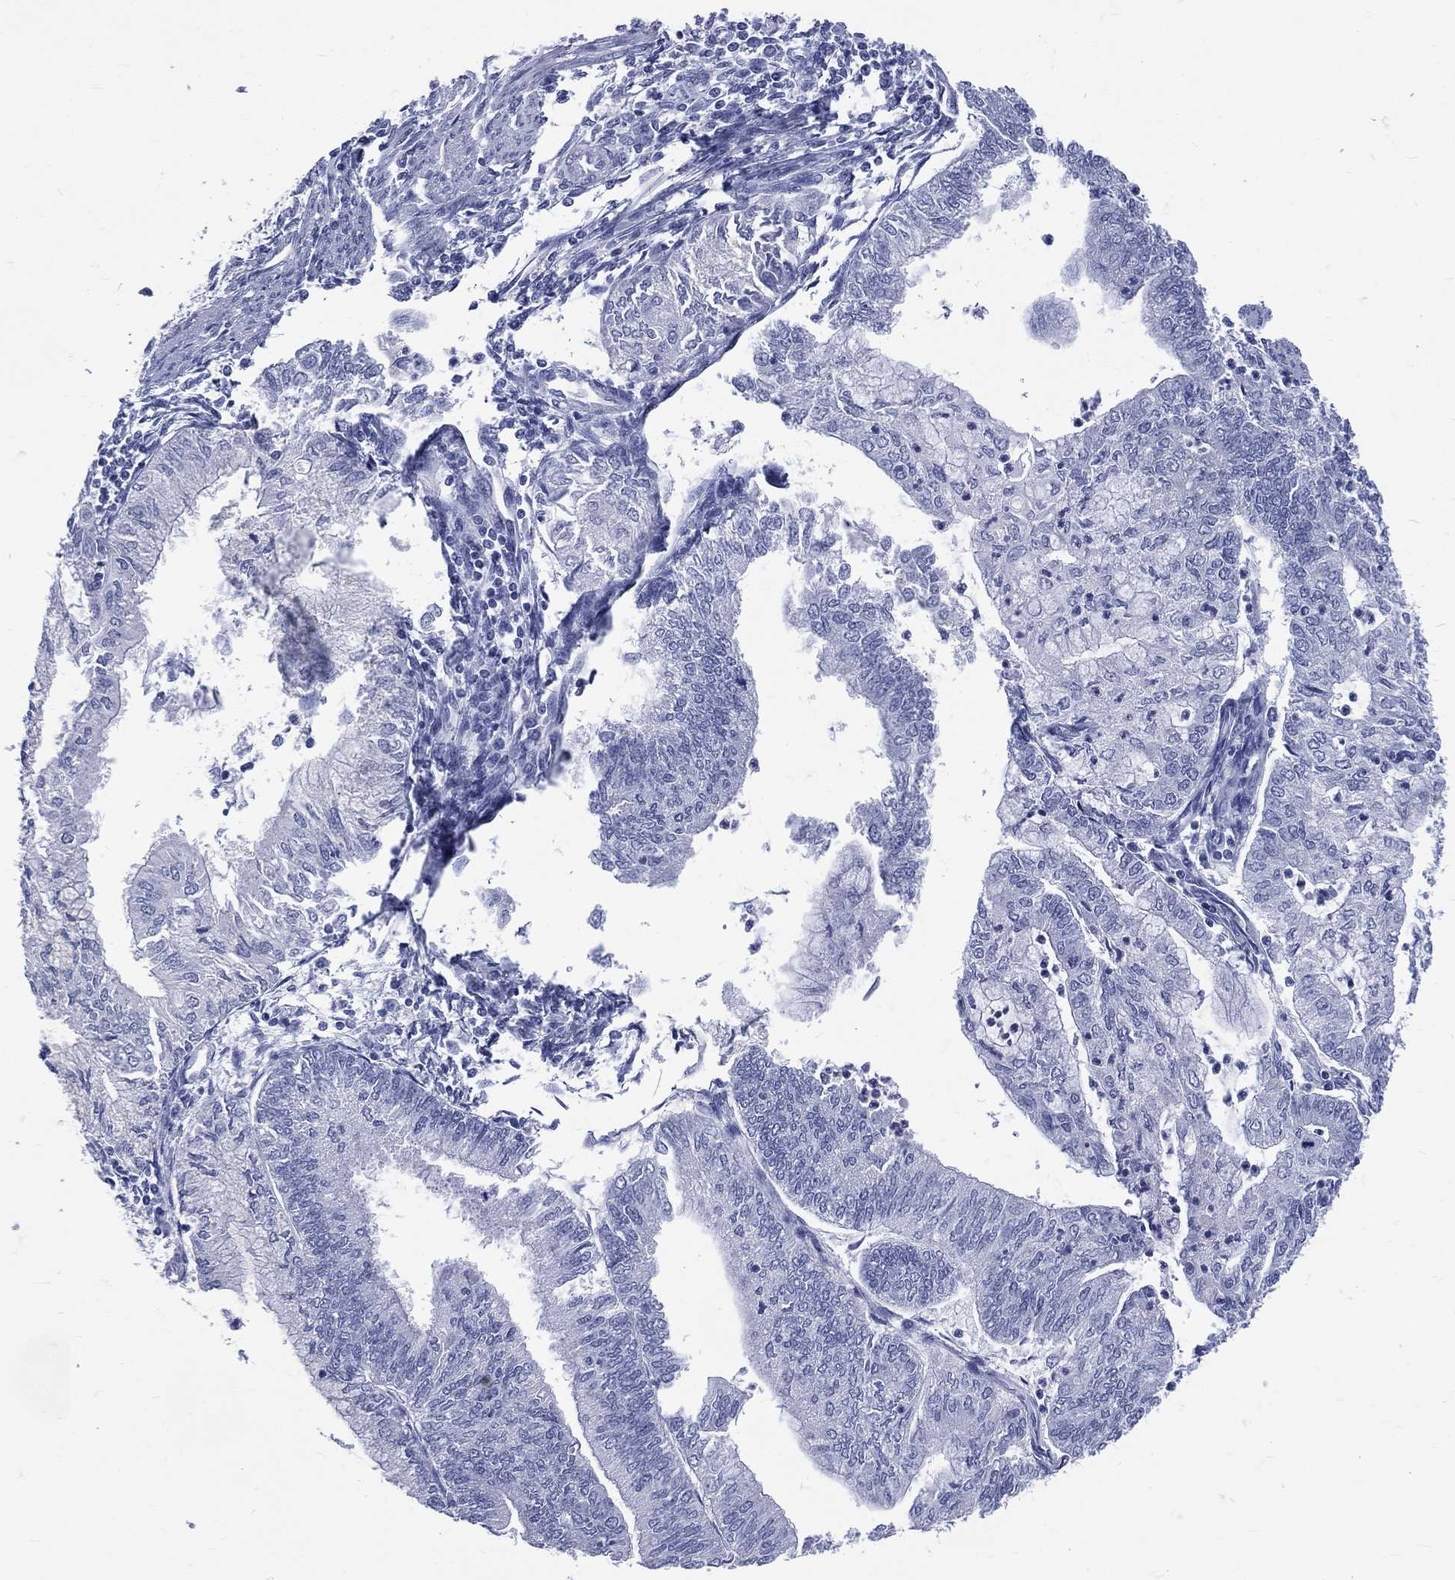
{"staining": {"intensity": "negative", "quantity": "none", "location": "none"}, "tissue": "endometrial cancer", "cell_type": "Tumor cells", "image_type": "cancer", "snomed": [{"axis": "morphology", "description": "Adenocarcinoma, NOS"}, {"axis": "topography", "description": "Endometrium"}], "caption": "The histopathology image shows no staining of tumor cells in endometrial adenocarcinoma.", "gene": "MLLT10", "patient": {"sex": "female", "age": 59}}